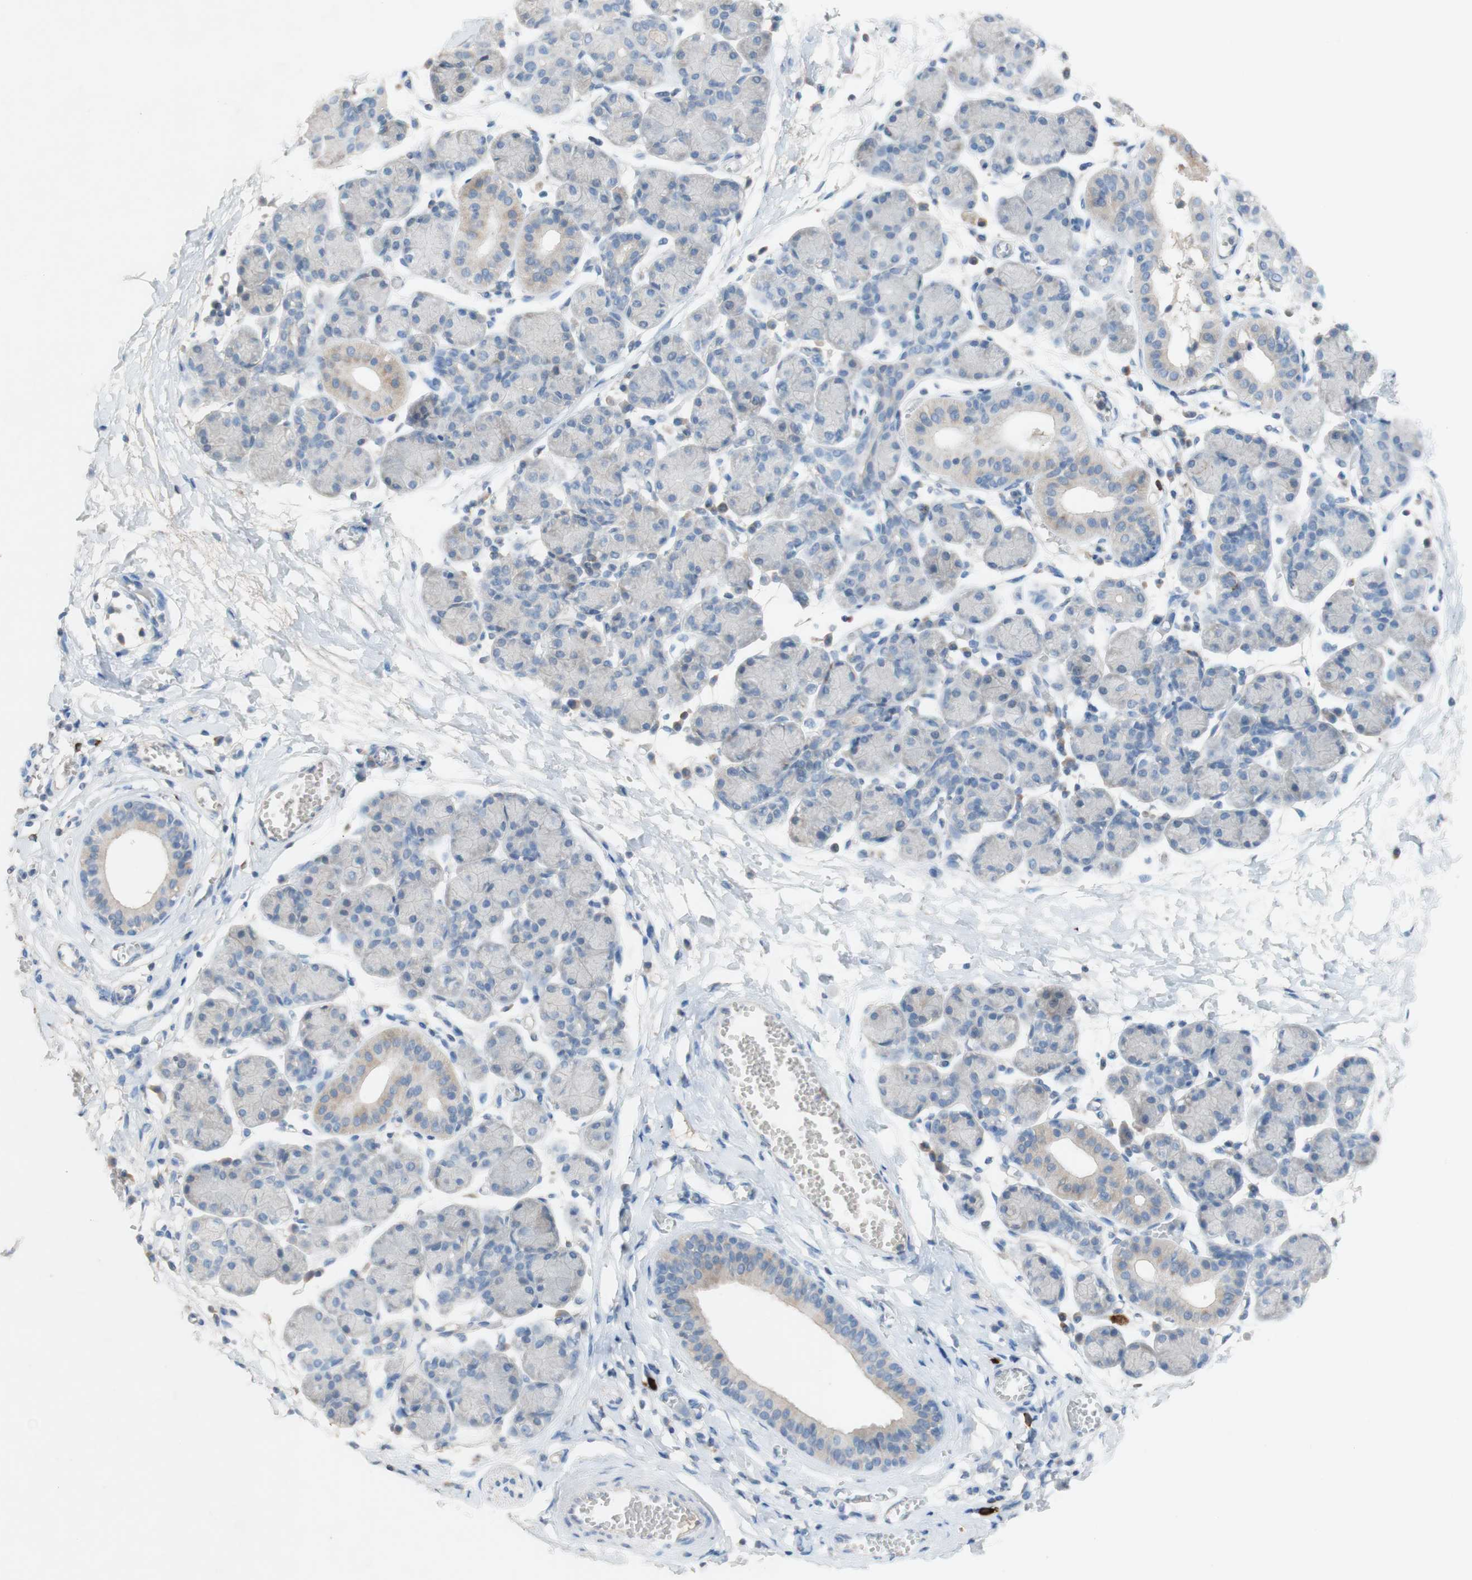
{"staining": {"intensity": "weak", "quantity": "<25%", "location": "cytoplasmic/membranous"}, "tissue": "salivary gland", "cell_type": "Glandular cells", "image_type": "normal", "snomed": [{"axis": "morphology", "description": "Normal tissue, NOS"}, {"axis": "morphology", "description": "Inflammation, NOS"}, {"axis": "topography", "description": "Lymph node"}, {"axis": "topography", "description": "Salivary gland"}], "caption": "A high-resolution image shows immunohistochemistry (IHC) staining of benign salivary gland, which reveals no significant staining in glandular cells.", "gene": "PACSIN1", "patient": {"sex": "male", "age": 3}}